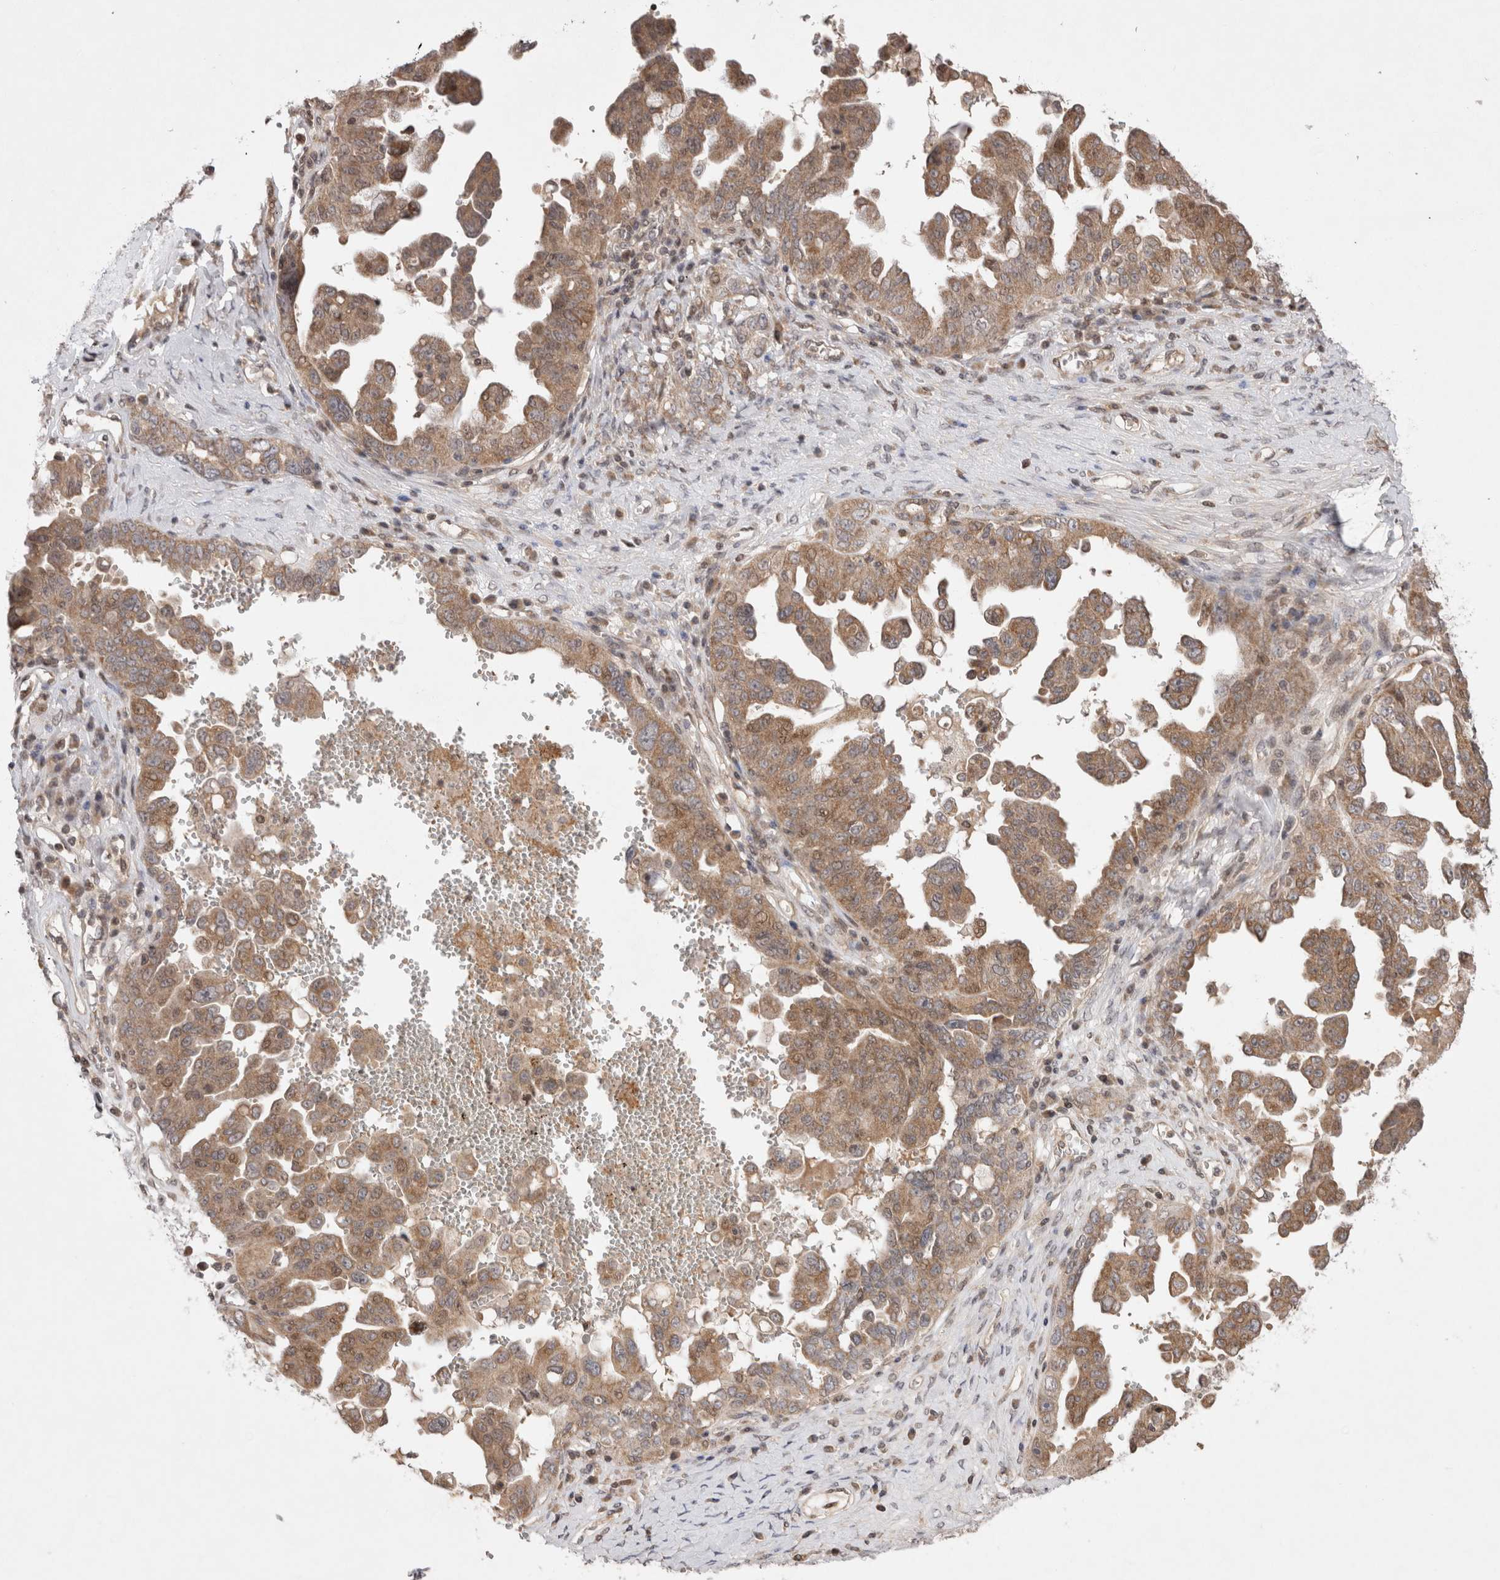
{"staining": {"intensity": "moderate", "quantity": ">75%", "location": "cytoplasmic/membranous"}, "tissue": "ovarian cancer", "cell_type": "Tumor cells", "image_type": "cancer", "snomed": [{"axis": "morphology", "description": "Carcinoma, endometroid"}, {"axis": "topography", "description": "Ovary"}], "caption": "About >75% of tumor cells in ovarian cancer reveal moderate cytoplasmic/membranous protein positivity as visualized by brown immunohistochemical staining.", "gene": "EIF2AK1", "patient": {"sex": "female", "age": 62}}